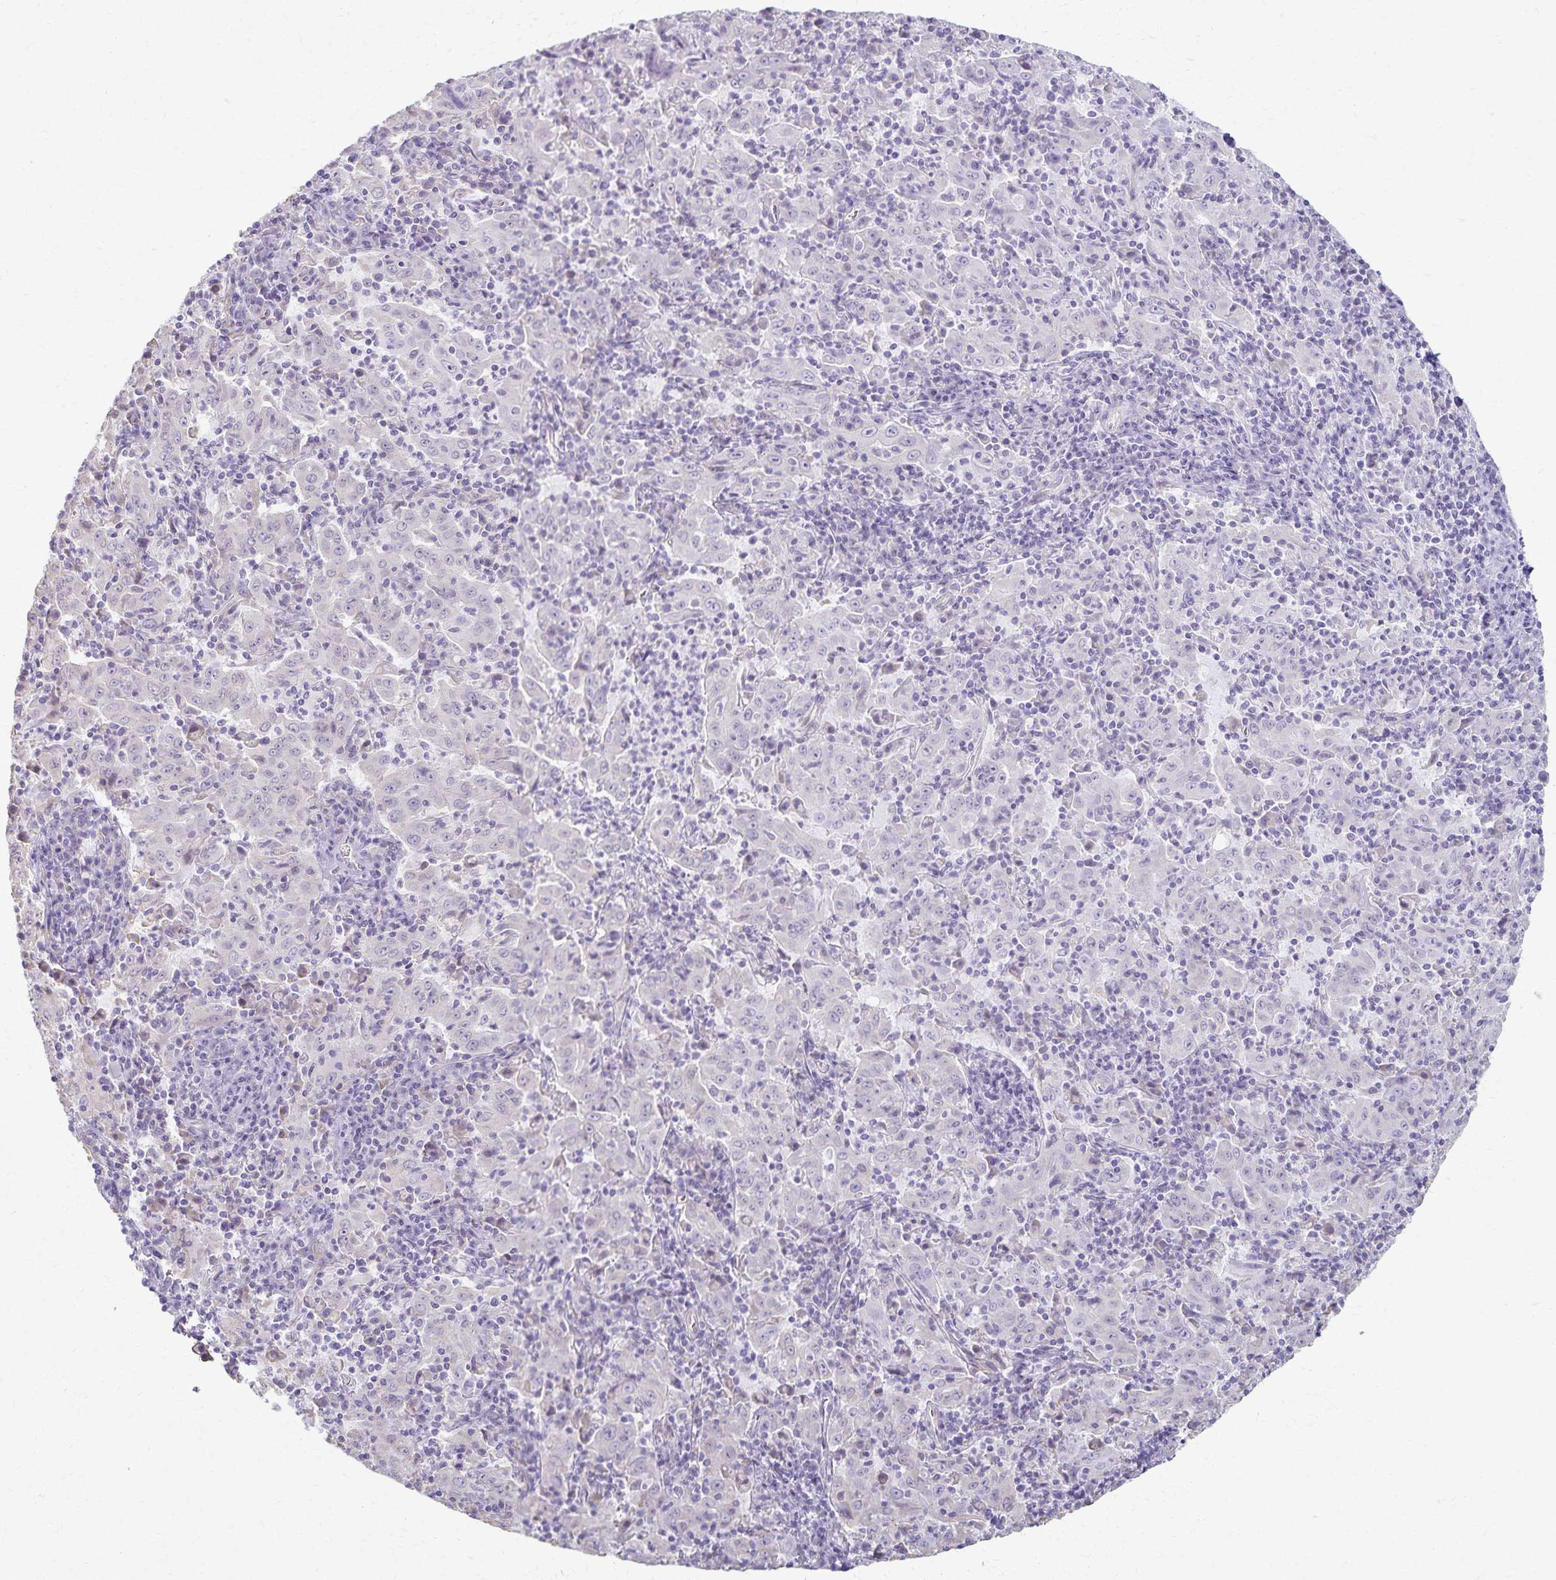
{"staining": {"intensity": "negative", "quantity": "none", "location": "none"}, "tissue": "pancreatic cancer", "cell_type": "Tumor cells", "image_type": "cancer", "snomed": [{"axis": "morphology", "description": "Adenocarcinoma, NOS"}, {"axis": "topography", "description": "Pancreas"}], "caption": "Immunohistochemistry (IHC) micrograph of pancreatic cancer stained for a protein (brown), which reveals no staining in tumor cells.", "gene": "KISS1", "patient": {"sex": "male", "age": 63}}